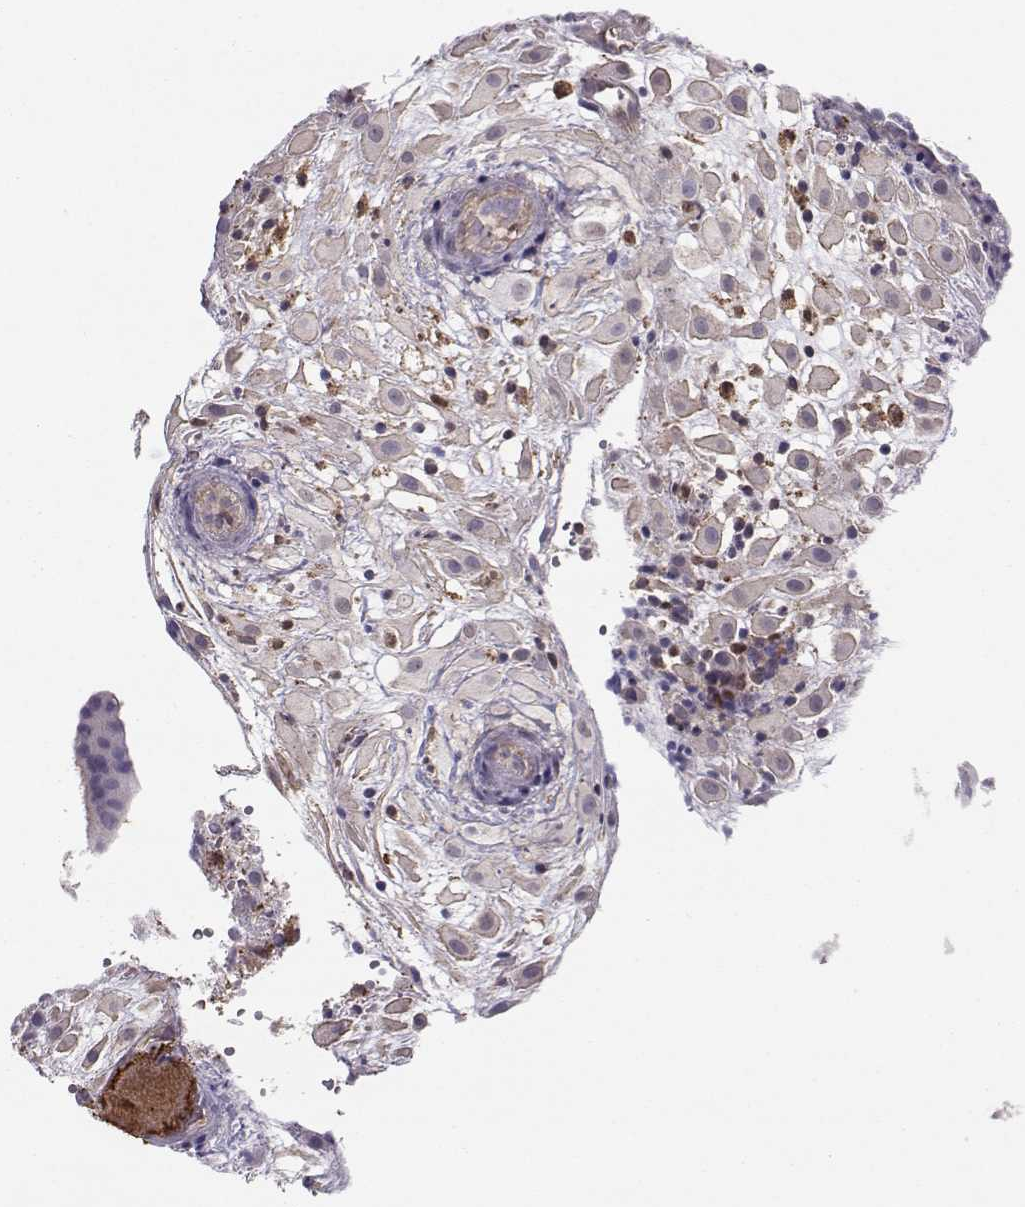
{"staining": {"intensity": "moderate", "quantity": "<25%", "location": "cytoplasmic/membranous"}, "tissue": "placenta", "cell_type": "Decidual cells", "image_type": "normal", "snomed": [{"axis": "morphology", "description": "Normal tissue, NOS"}, {"axis": "topography", "description": "Placenta"}], "caption": "Normal placenta was stained to show a protein in brown. There is low levels of moderate cytoplasmic/membranous positivity in about <25% of decidual cells. The protein of interest is stained brown, and the nuclei are stained in blue (DAB IHC with brightfield microscopy, high magnification).", "gene": "ASB16", "patient": {"sex": "female", "age": 24}}